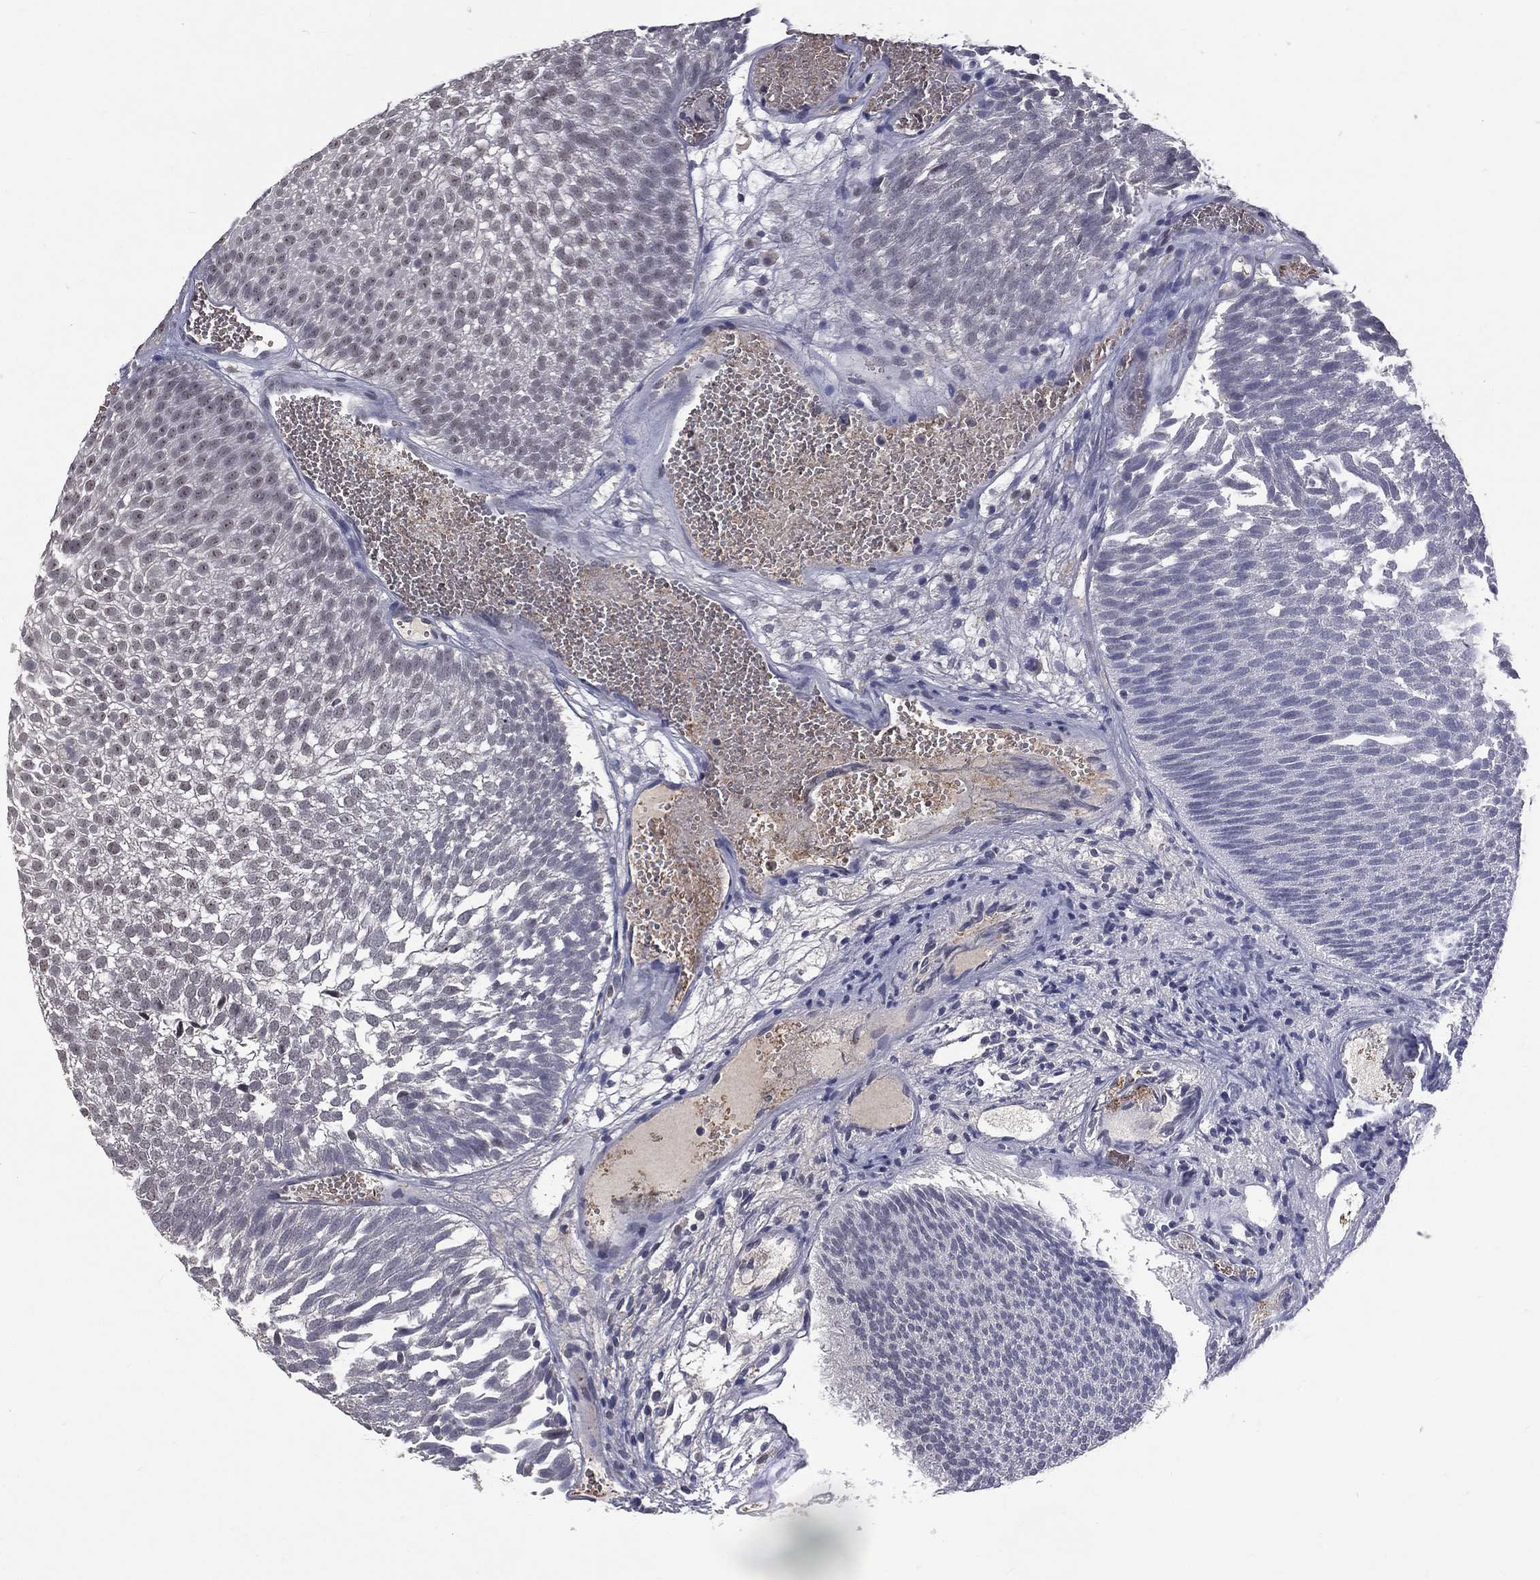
{"staining": {"intensity": "negative", "quantity": "none", "location": "none"}, "tissue": "urothelial cancer", "cell_type": "Tumor cells", "image_type": "cancer", "snomed": [{"axis": "morphology", "description": "Urothelial carcinoma, Low grade"}, {"axis": "topography", "description": "Urinary bladder"}], "caption": "The histopathology image shows no staining of tumor cells in urothelial cancer.", "gene": "DSG4", "patient": {"sex": "male", "age": 52}}